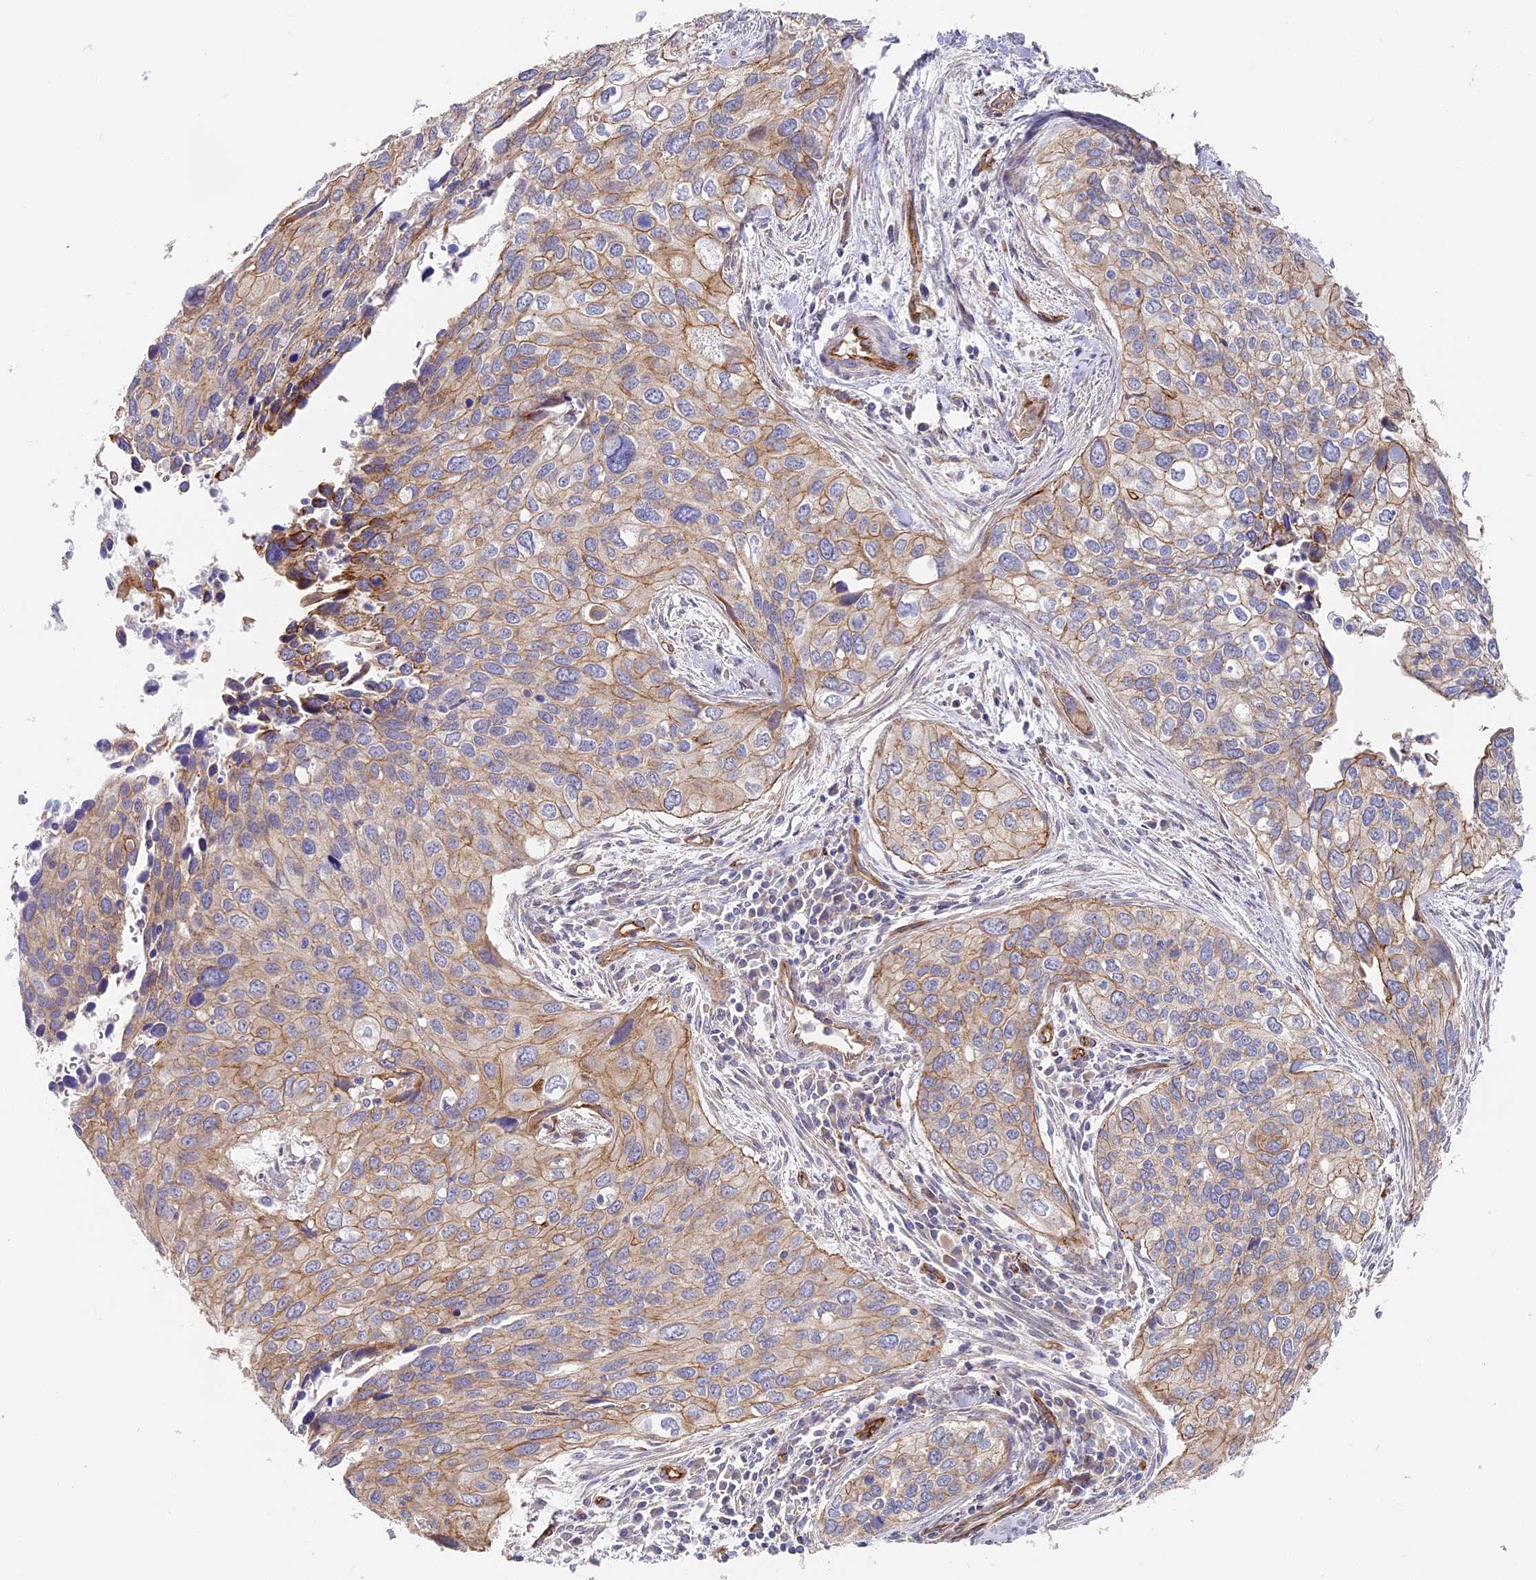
{"staining": {"intensity": "weak", "quantity": "25%-75%", "location": "cytoplasmic/membranous"}, "tissue": "cervical cancer", "cell_type": "Tumor cells", "image_type": "cancer", "snomed": [{"axis": "morphology", "description": "Squamous cell carcinoma, NOS"}, {"axis": "topography", "description": "Cervix"}], "caption": "Cervical cancer stained for a protein (brown) displays weak cytoplasmic/membranous positive staining in approximately 25%-75% of tumor cells.", "gene": "CCDC30", "patient": {"sex": "female", "age": 55}}